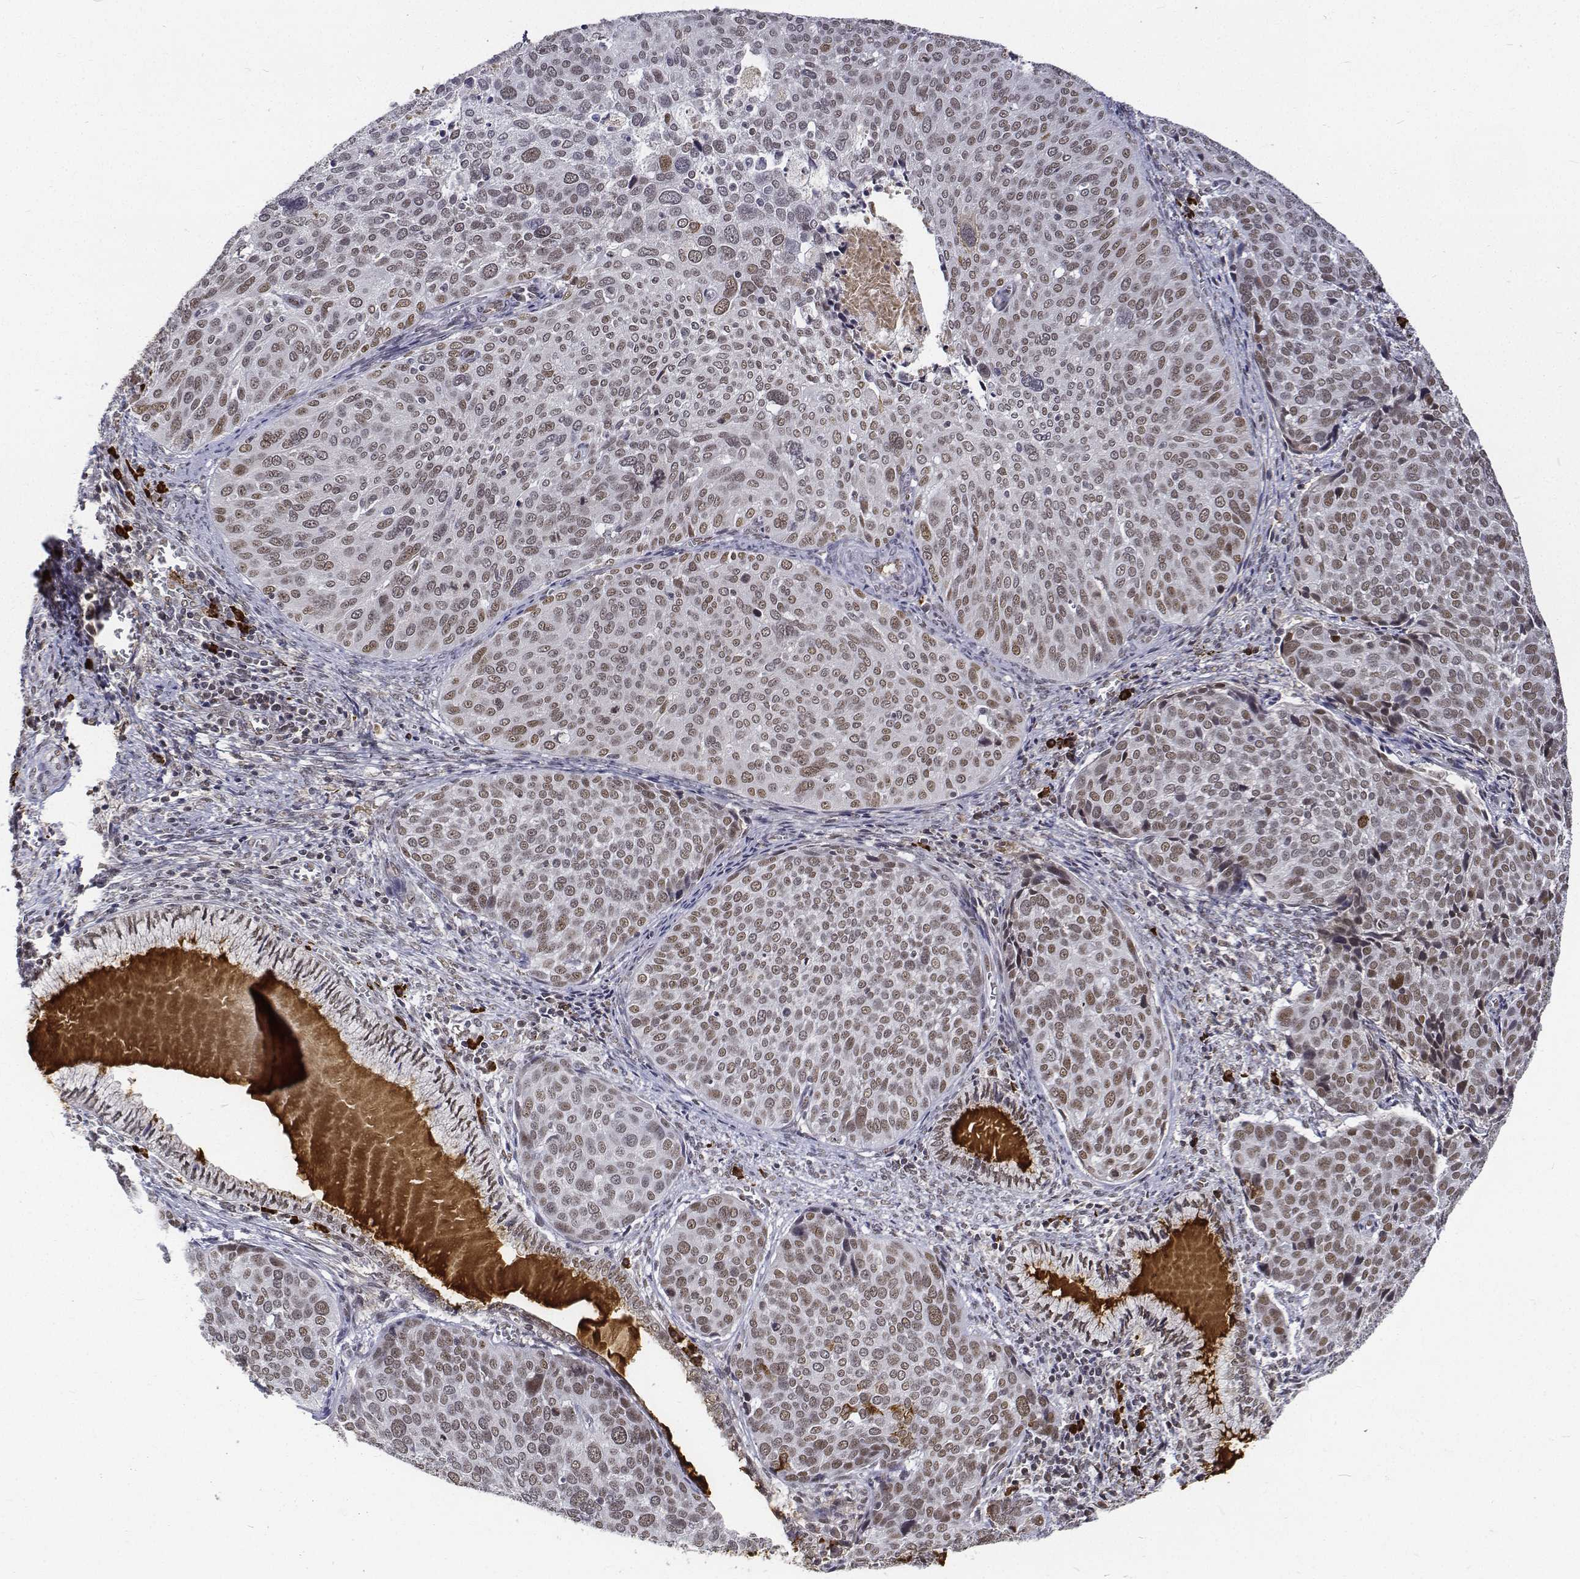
{"staining": {"intensity": "moderate", "quantity": ">75%", "location": "nuclear"}, "tissue": "cervical cancer", "cell_type": "Tumor cells", "image_type": "cancer", "snomed": [{"axis": "morphology", "description": "Squamous cell carcinoma, NOS"}, {"axis": "topography", "description": "Cervix"}], "caption": "Immunohistochemistry (IHC) of human cervical cancer (squamous cell carcinoma) shows medium levels of moderate nuclear staining in approximately >75% of tumor cells. Using DAB (brown) and hematoxylin (blue) stains, captured at high magnification using brightfield microscopy.", "gene": "ATRX", "patient": {"sex": "female", "age": 39}}